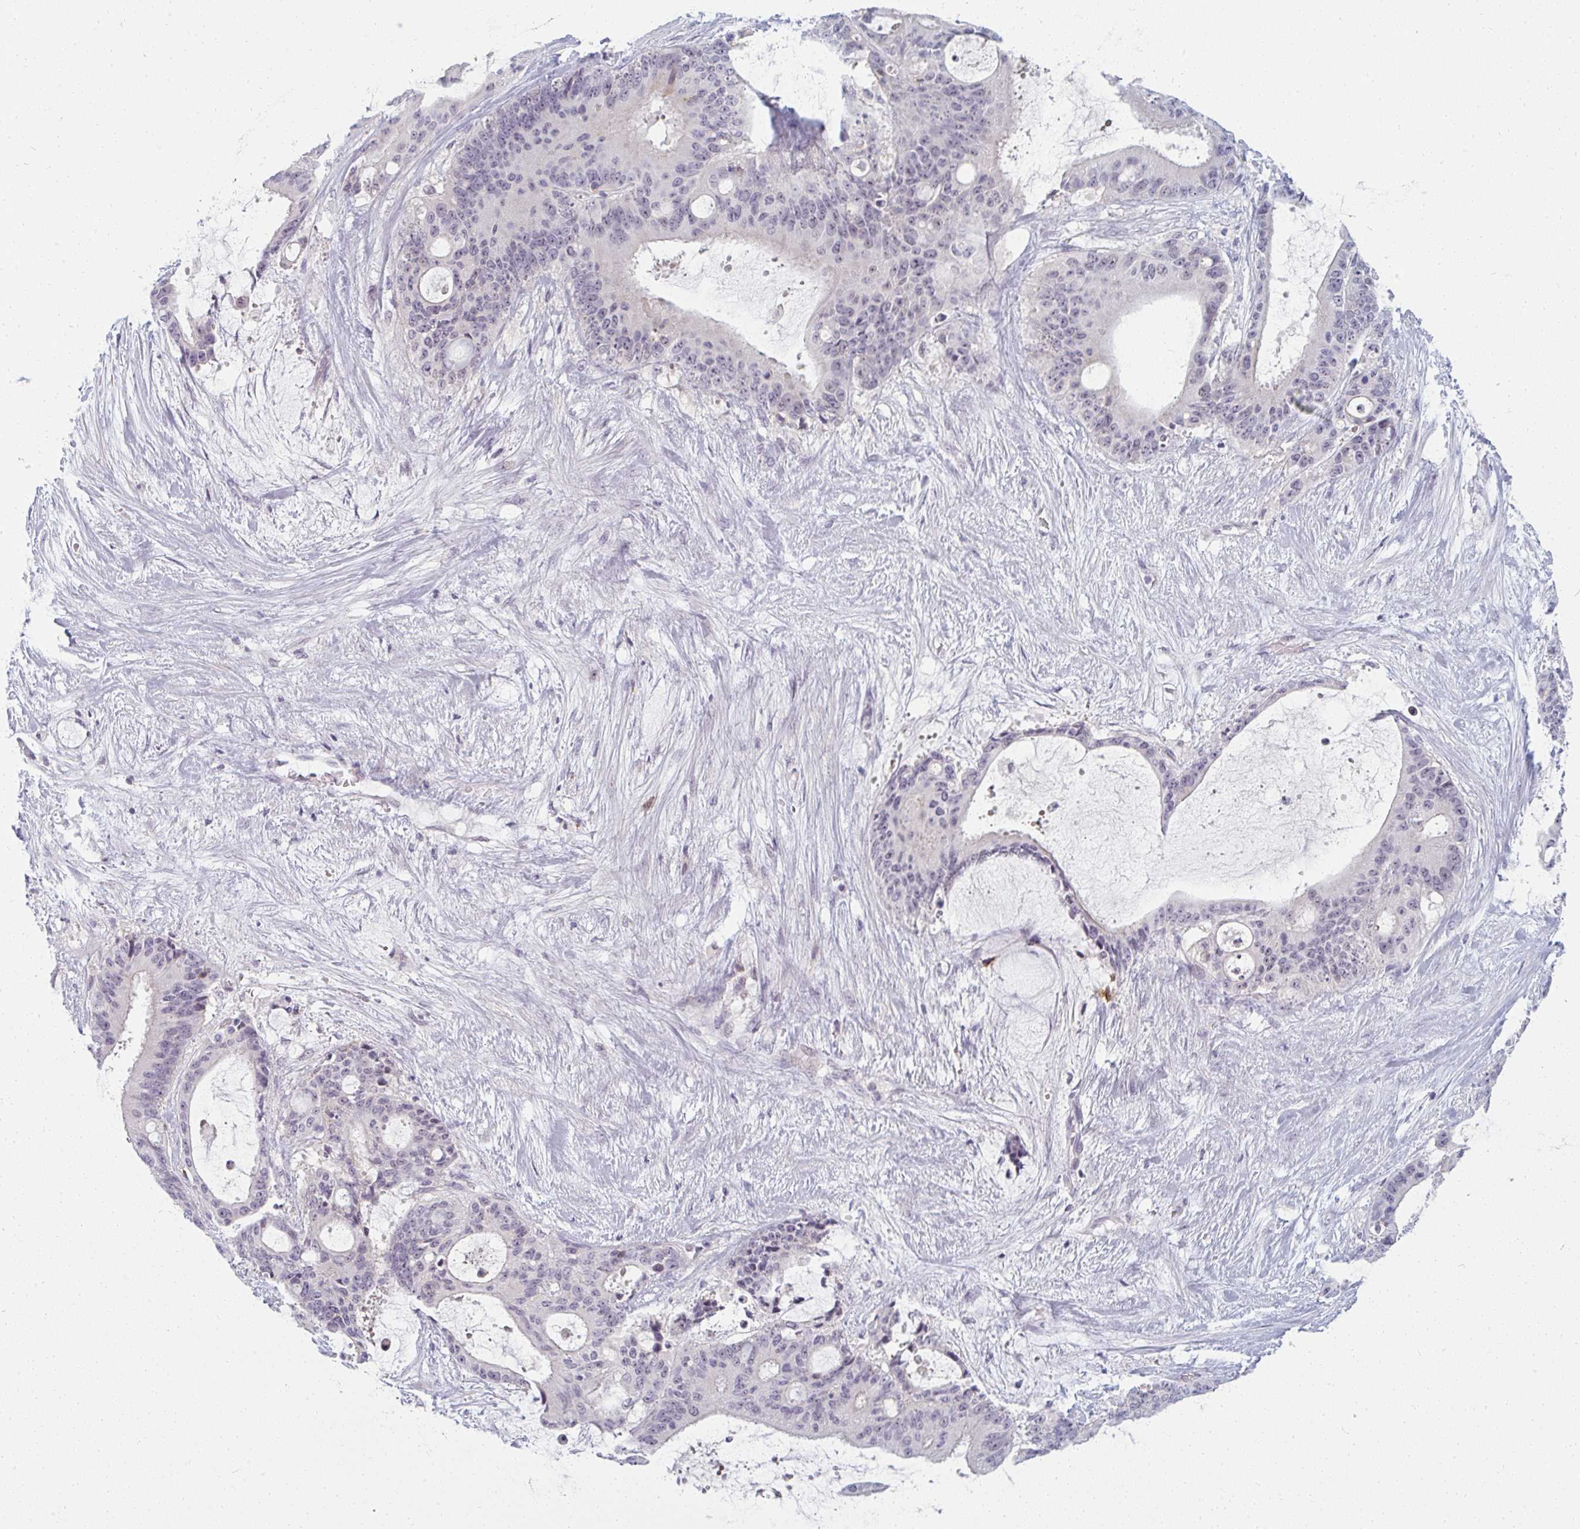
{"staining": {"intensity": "weak", "quantity": "<25%", "location": "nuclear"}, "tissue": "liver cancer", "cell_type": "Tumor cells", "image_type": "cancer", "snomed": [{"axis": "morphology", "description": "Normal tissue, NOS"}, {"axis": "morphology", "description": "Cholangiocarcinoma"}, {"axis": "topography", "description": "Liver"}, {"axis": "topography", "description": "Peripheral nerve tissue"}], "caption": "Tumor cells show no significant protein positivity in liver cholangiocarcinoma.", "gene": "PPFIA4", "patient": {"sex": "female", "age": 73}}